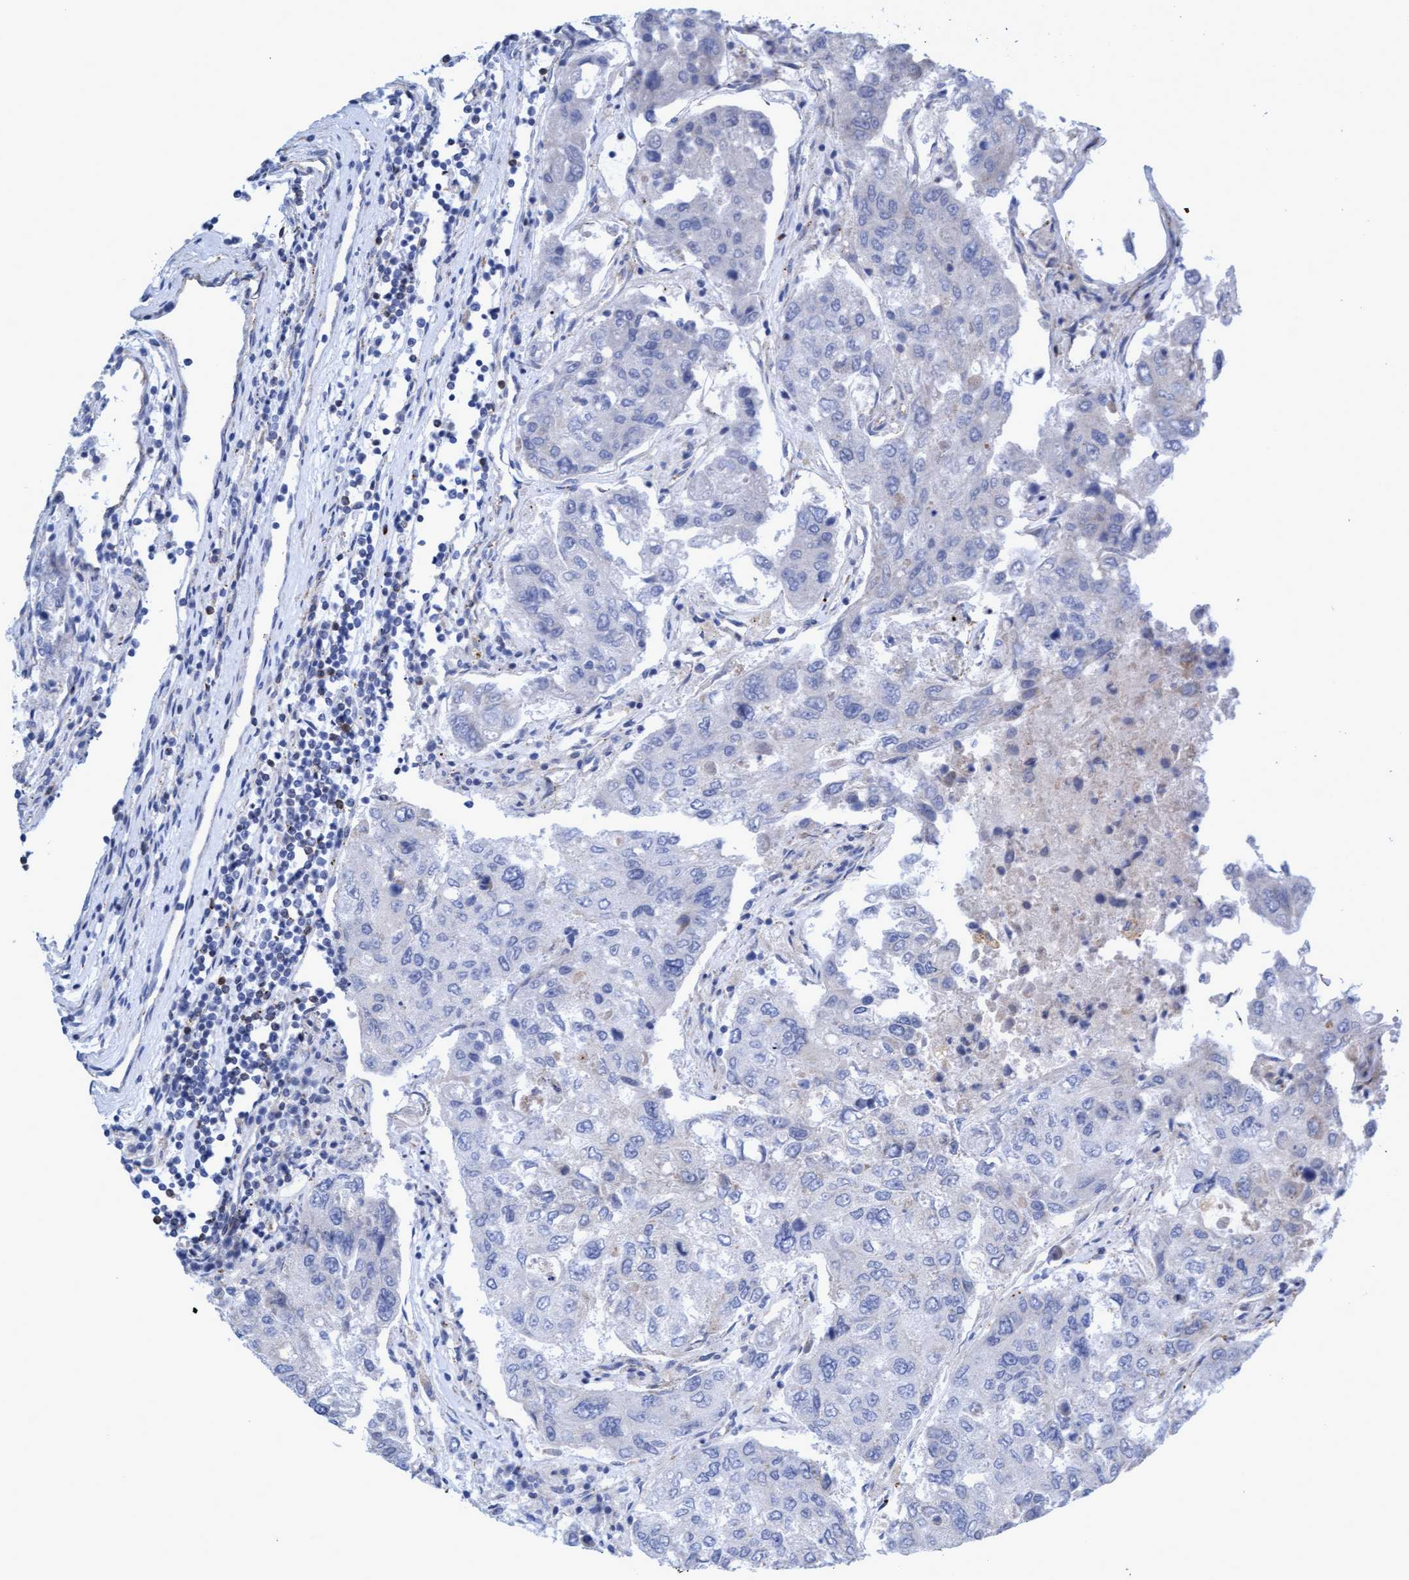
{"staining": {"intensity": "negative", "quantity": "none", "location": "none"}, "tissue": "urothelial cancer", "cell_type": "Tumor cells", "image_type": "cancer", "snomed": [{"axis": "morphology", "description": "Urothelial carcinoma, High grade"}, {"axis": "topography", "description": "Lymph node"}, {"axis": "topography", "description": "Urinary bladder"}], "caption": "High power microscopy micrograph of an immunohistochemistry image of urothelial cancer, revealing no significant positivity in tumor cells.", "gene": "SGSH", "patient": {"sex": "male", "age": 51}}